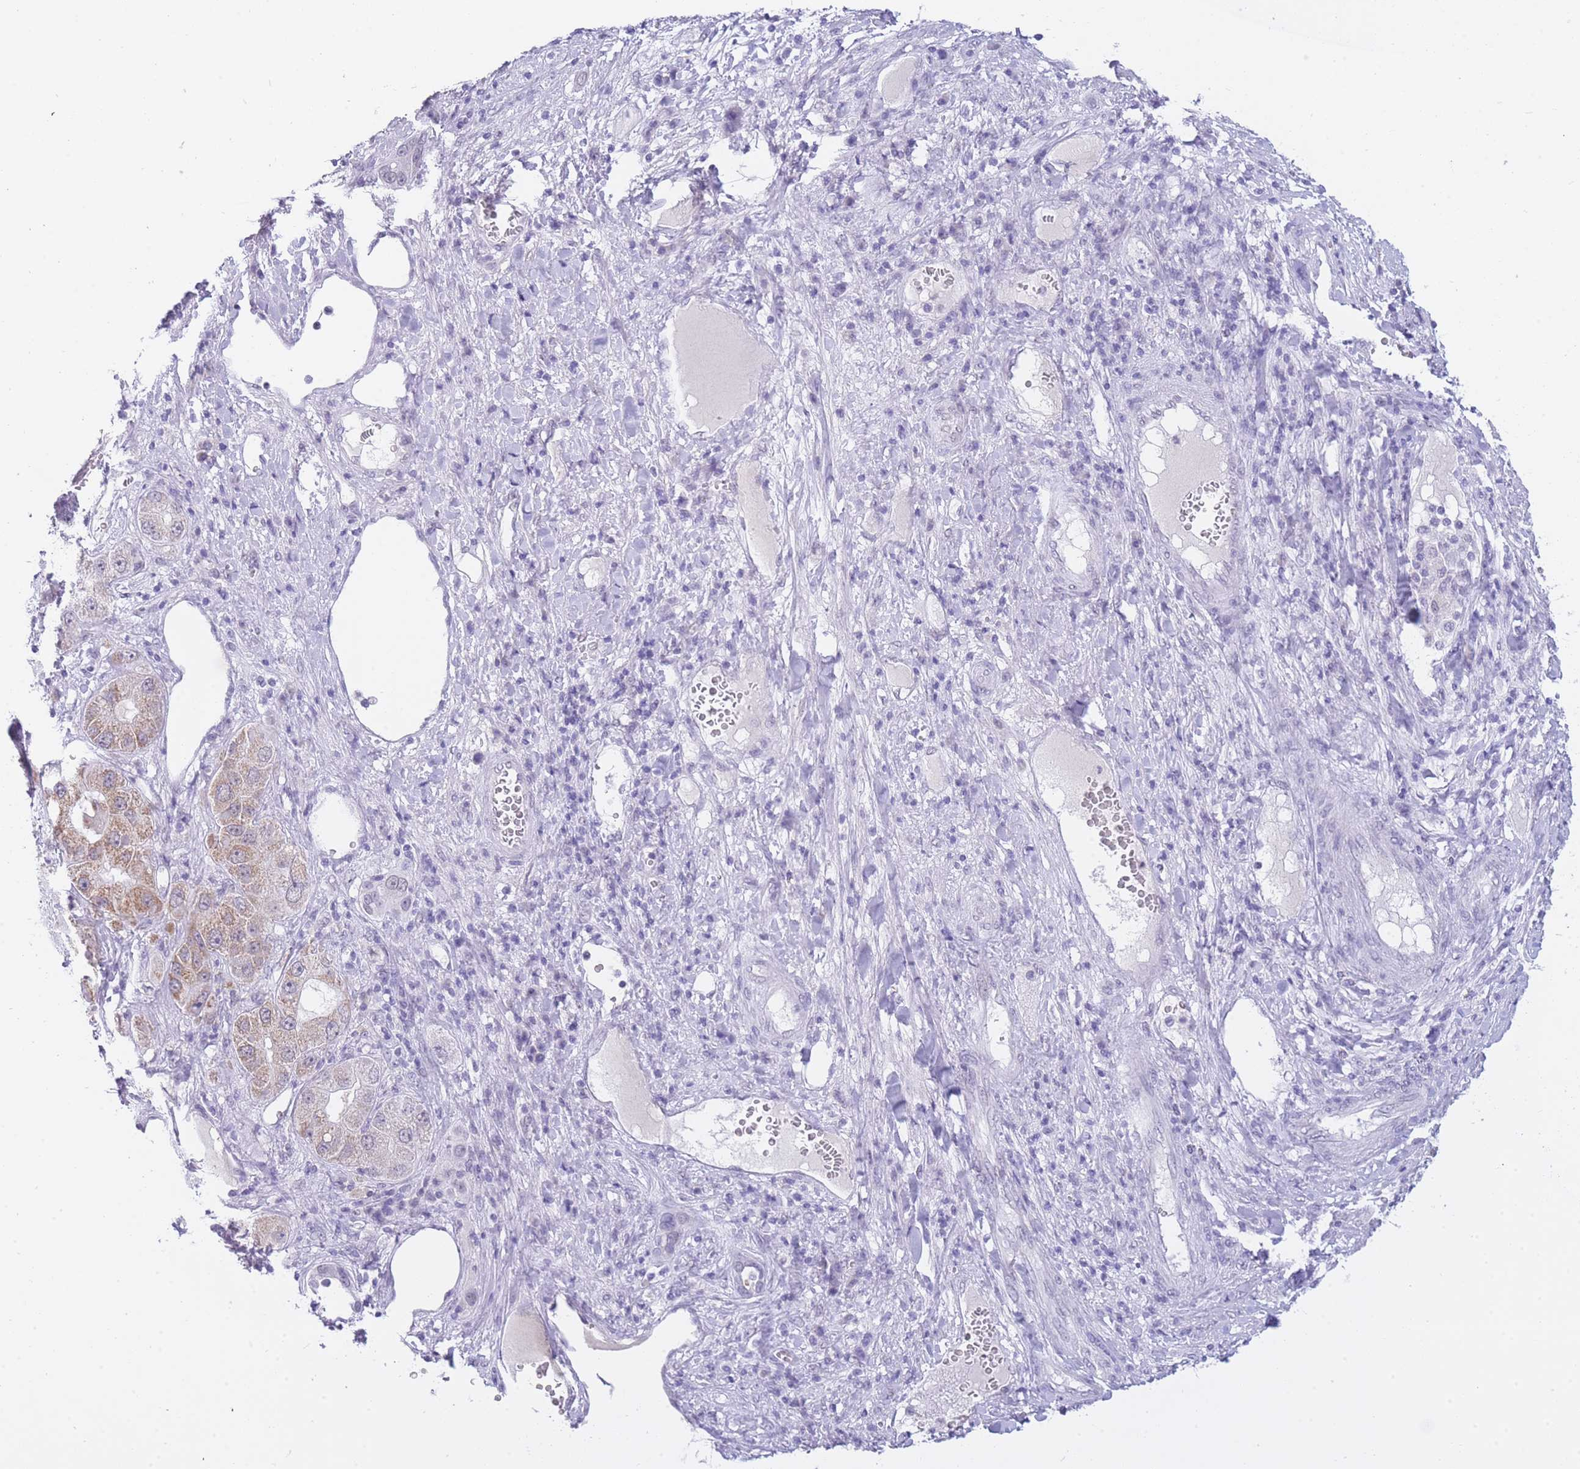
{"staining": {"intensity": "moderate", "quantity": "25%-75%", "location": "cytoplasmic/membranous,nuclear"}, "tissue": "liver cancer", "cell_type": "Tumor cells", "image_type": "cancer", "snomed": [{"axis": "morphology", "description": "Carcinoma, Hepatocellular, NOS"}, {"axis": "topography", "description": "Liver"}], "caption": "The photomicrograph demonstrates immunohistochemical staining of liver cancer (hepatocellular carcinoma). There is moderate cytoplasmic/membranous and nuclear expression is identified in about 25%-75% of tumor cells.", "gene": "FRAT2", "patient": {"sex": "female", "age": 73}}